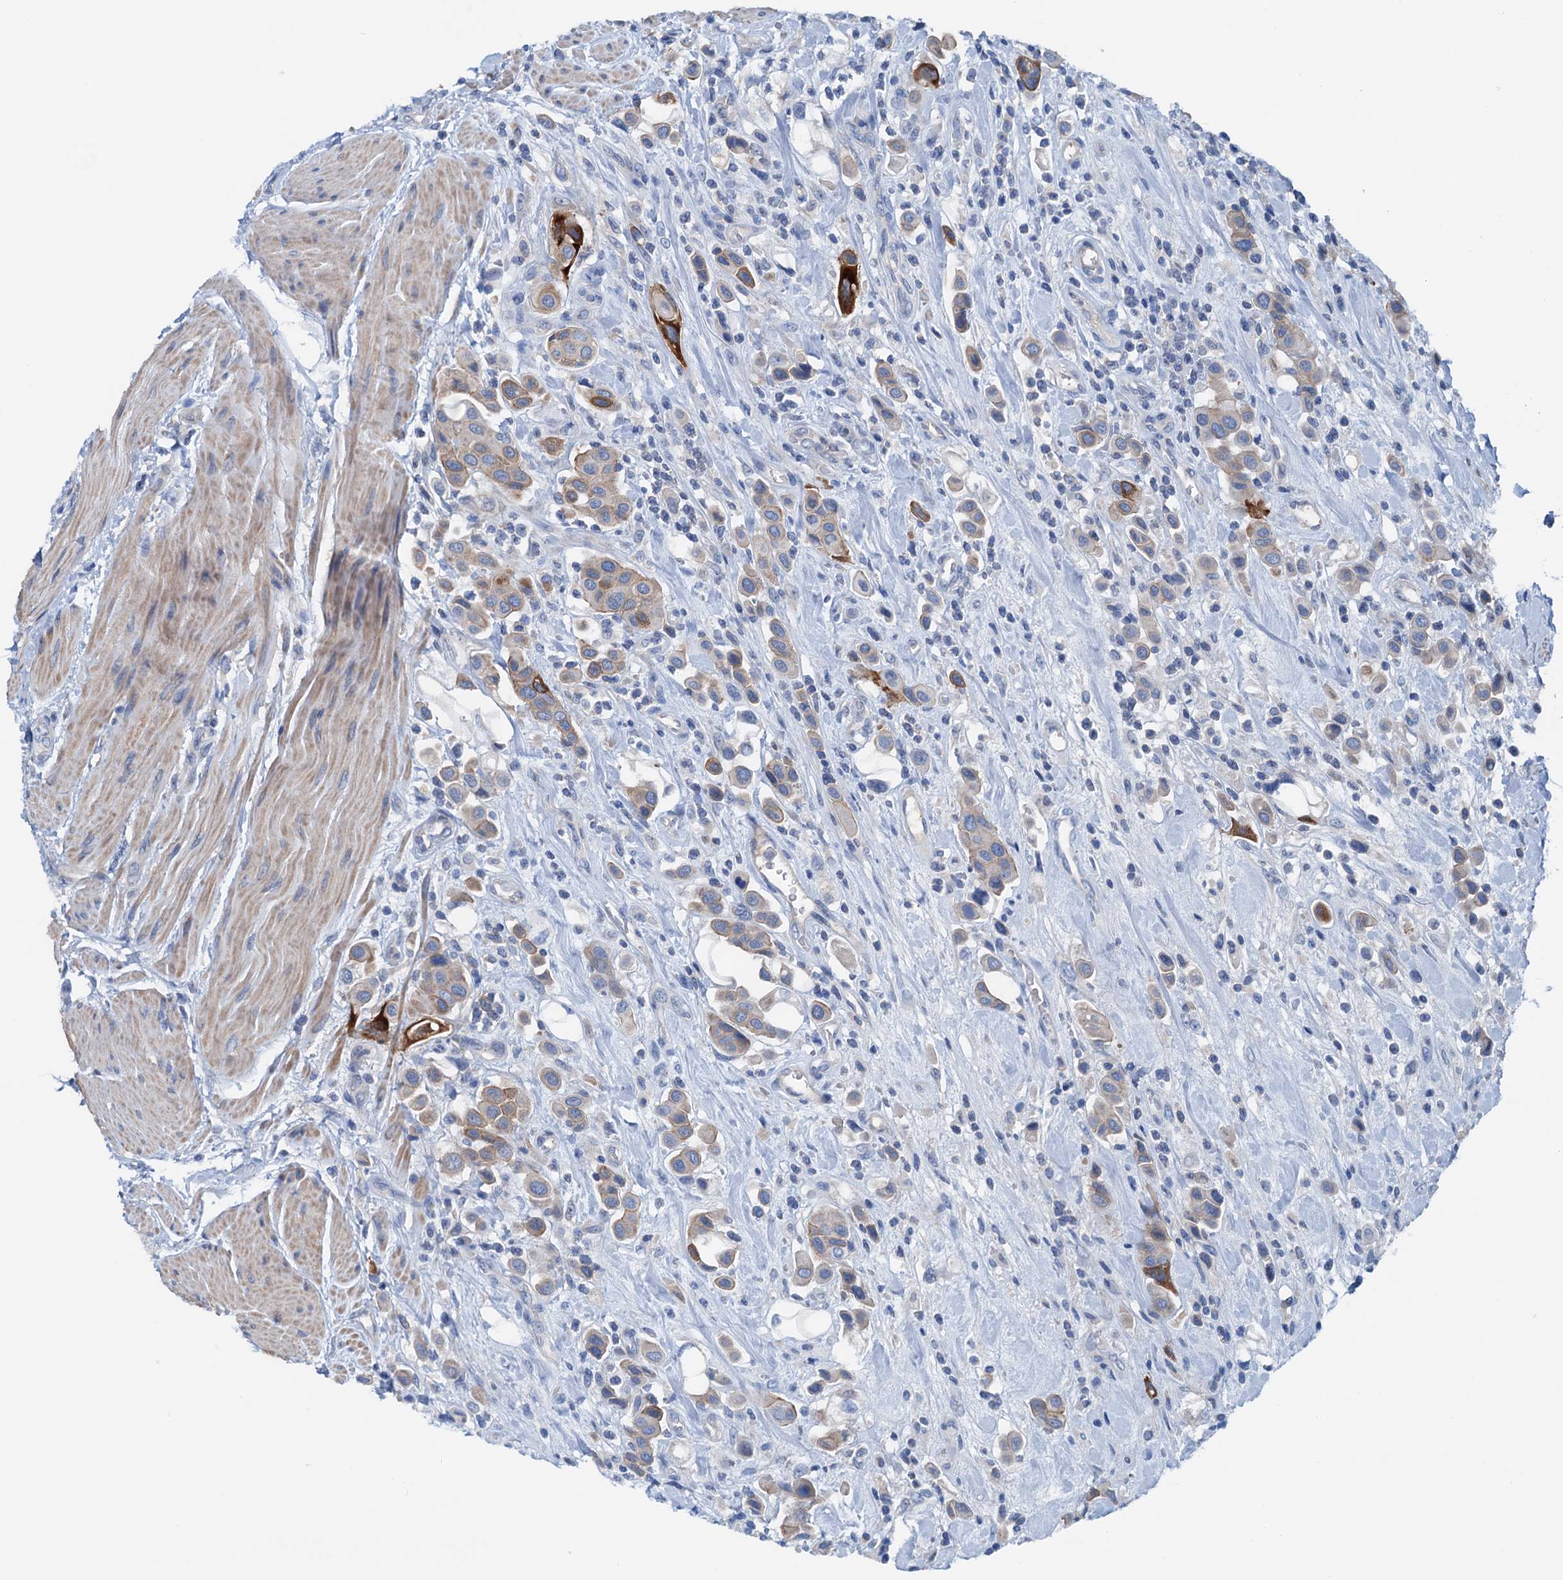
{"staining": {"intensity": "strong", "quantity": "<25%", "location": "cytoplasmic/membranous"}, "tissue": "urothelial cancer", "cell_type": "Tumor cells", "image_type": "cancer", "snomed": [{"axis": "morphology", "description": "Urothelial carcinoma, High grade"}, {"axis": "topography", "description": "Urinary bladder"}], "caption": "High-grade urothelial carcinoma stained with a protein marker displays strong staining in tumor cells.", "gene": "KNDC1", "patient": {"sex": "male", "age": 50}}